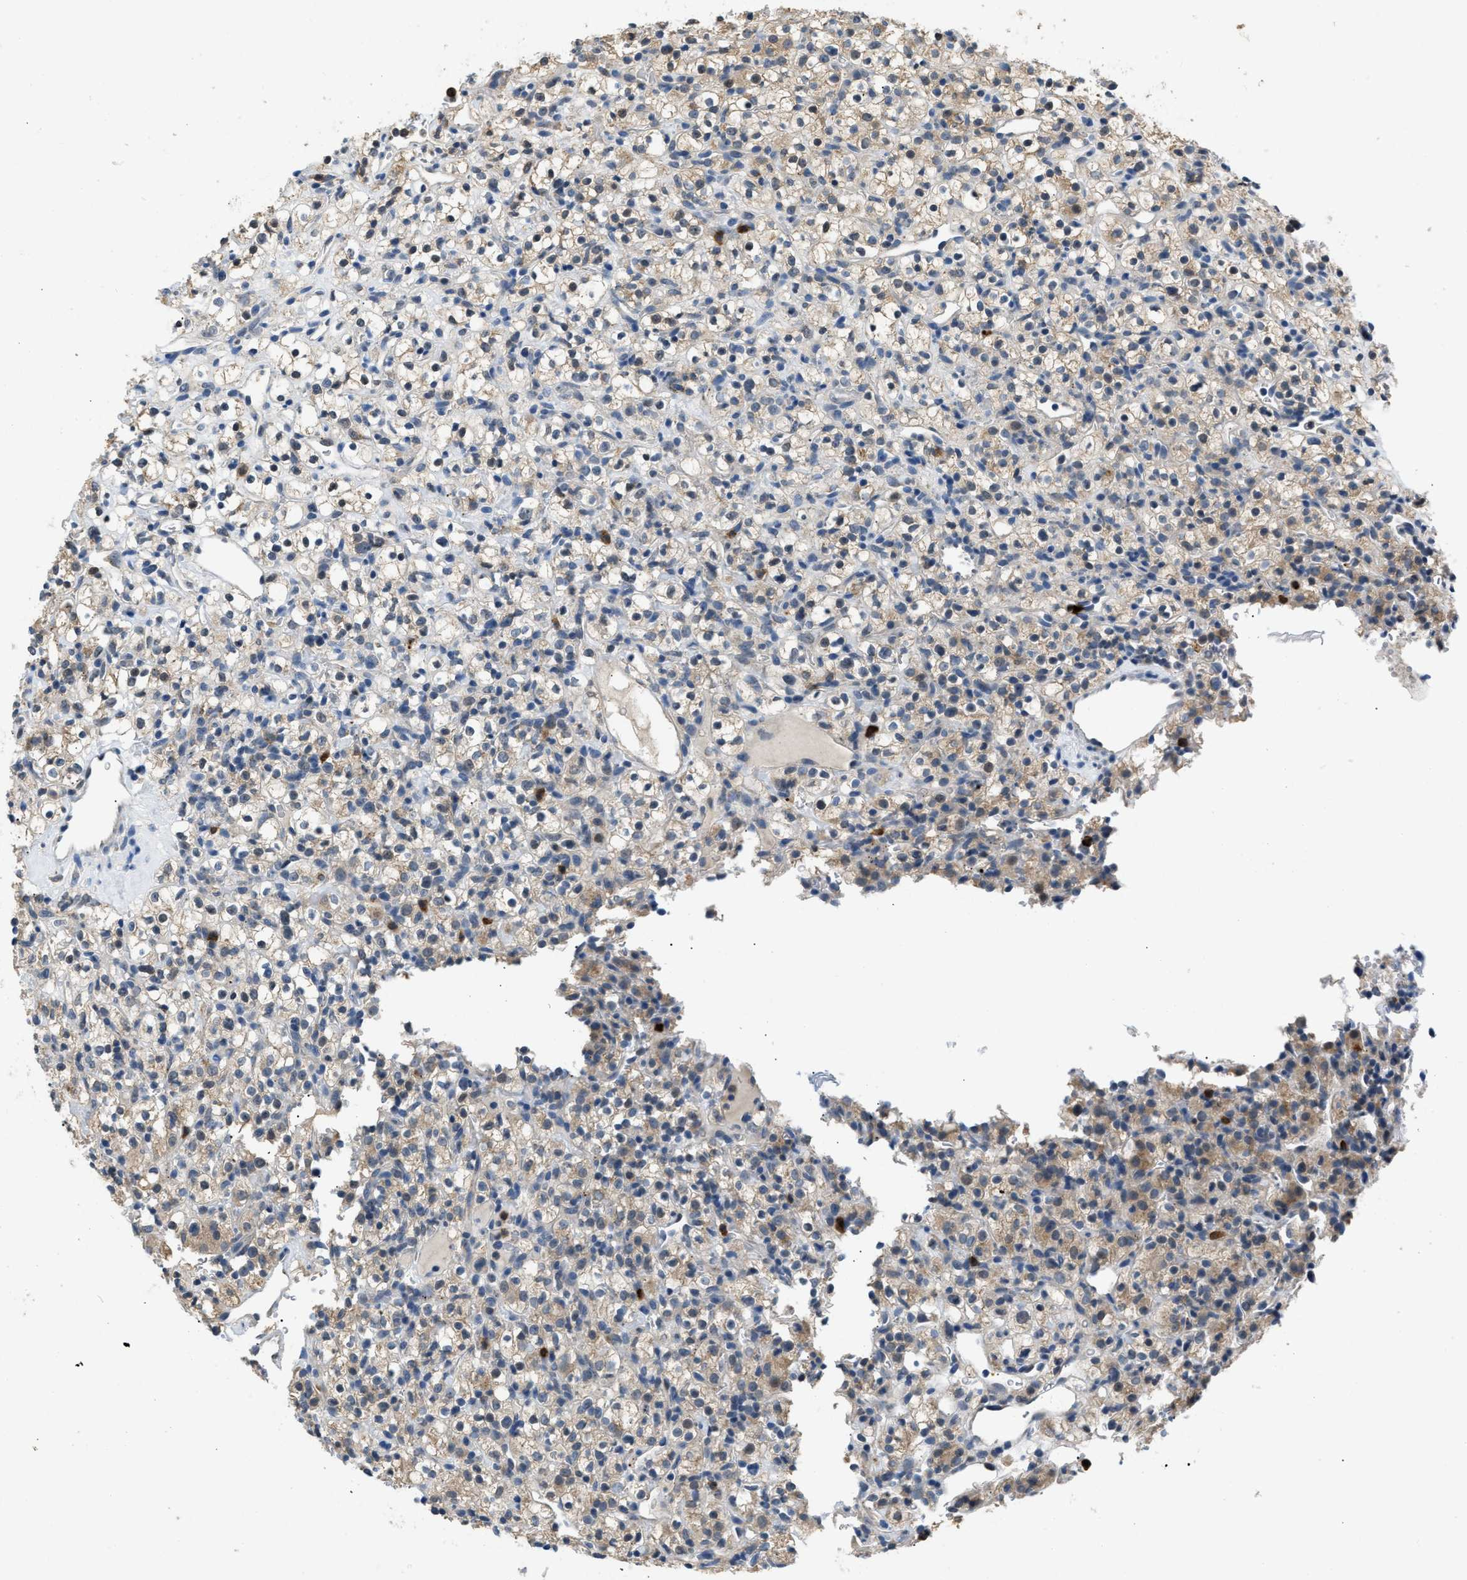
{"staining": {"intensity": "weak", "quantity": "<25%", "location": "cytoplasmic/membranous"}, "tissue": "renal cancer", "cell_type": "Tumor cells", "image_type": "cancer", "snomed": [{"axis": "morphology", "description": "Normal tissue, NOS"}, {"axis": "morphology", "description": "Adenocarcinoma, NOS"}, {"axis": "topography", "description": "Kidney"}], "caption": "Immunohistochemistry (IHC) image of neoplastic tissue: renal adenocarcinoma stained with DAB shows no significant protein staining in tumor cells.", "gene": "TOMM34", "patient": {"sex": "female", "age": 72}}